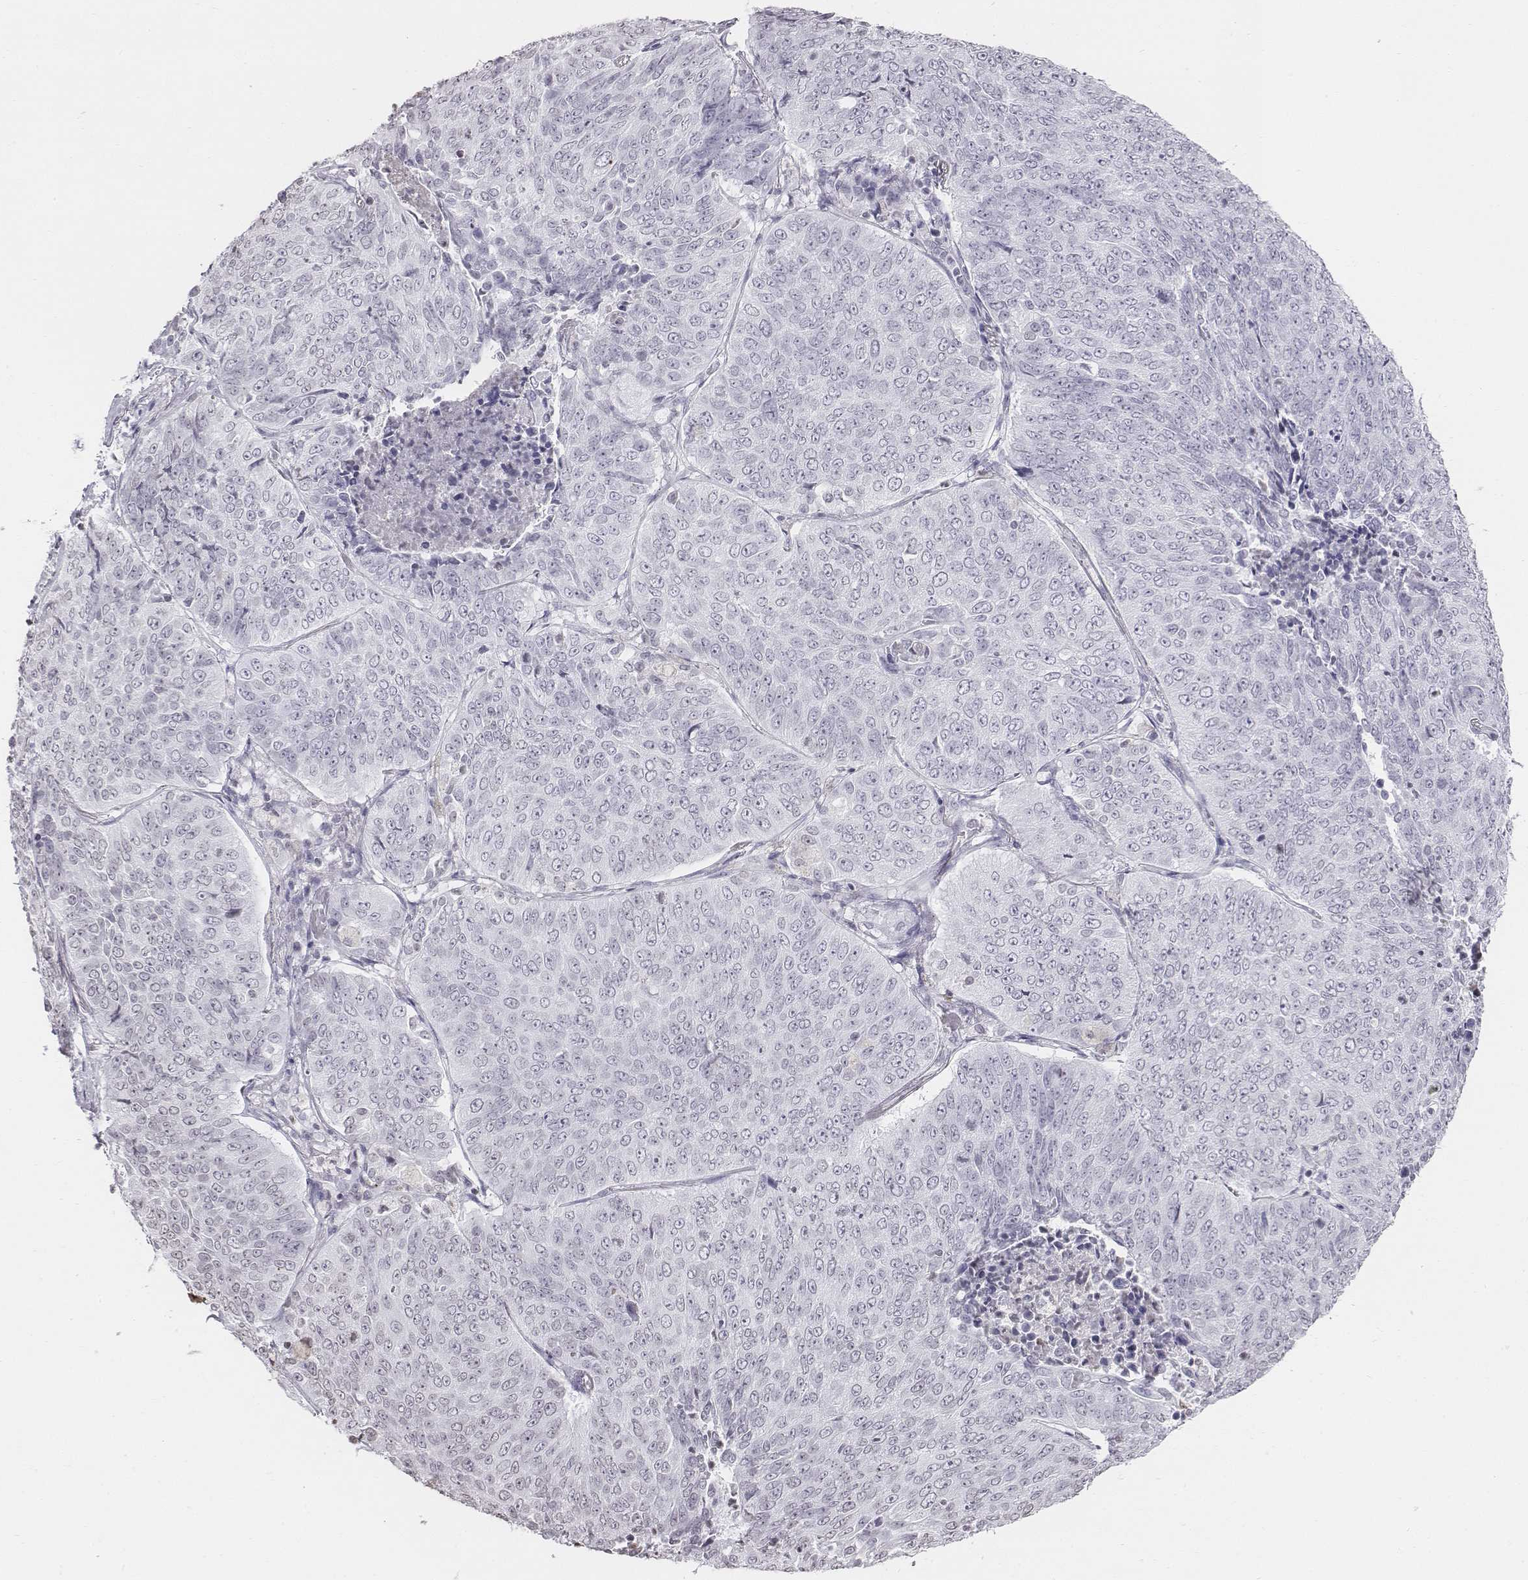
{"staining": {"intensity": "negative", "quantity": "none", "location": "none"}, "tissue": "lung cancer", "cell_type": "Tumor cells", "image_type": "cancer", "snomed": [{"axis": "morphology", "description": "Normal tissue, NOS"}, {"axis": "morphology", "description": "Squamous cell carcinoma, NOS"}, {"axis": "topography", "description": "Bronchus"}, {"axis": "topography", "description": "Lung"}], "caption": "A photomicrograph of lung squamous cell carcinoma stained for a protein exhibits no brown staining in tumor cells.", "gene": "BARHL1", "patient": {"sex": "male", "age": 64}}